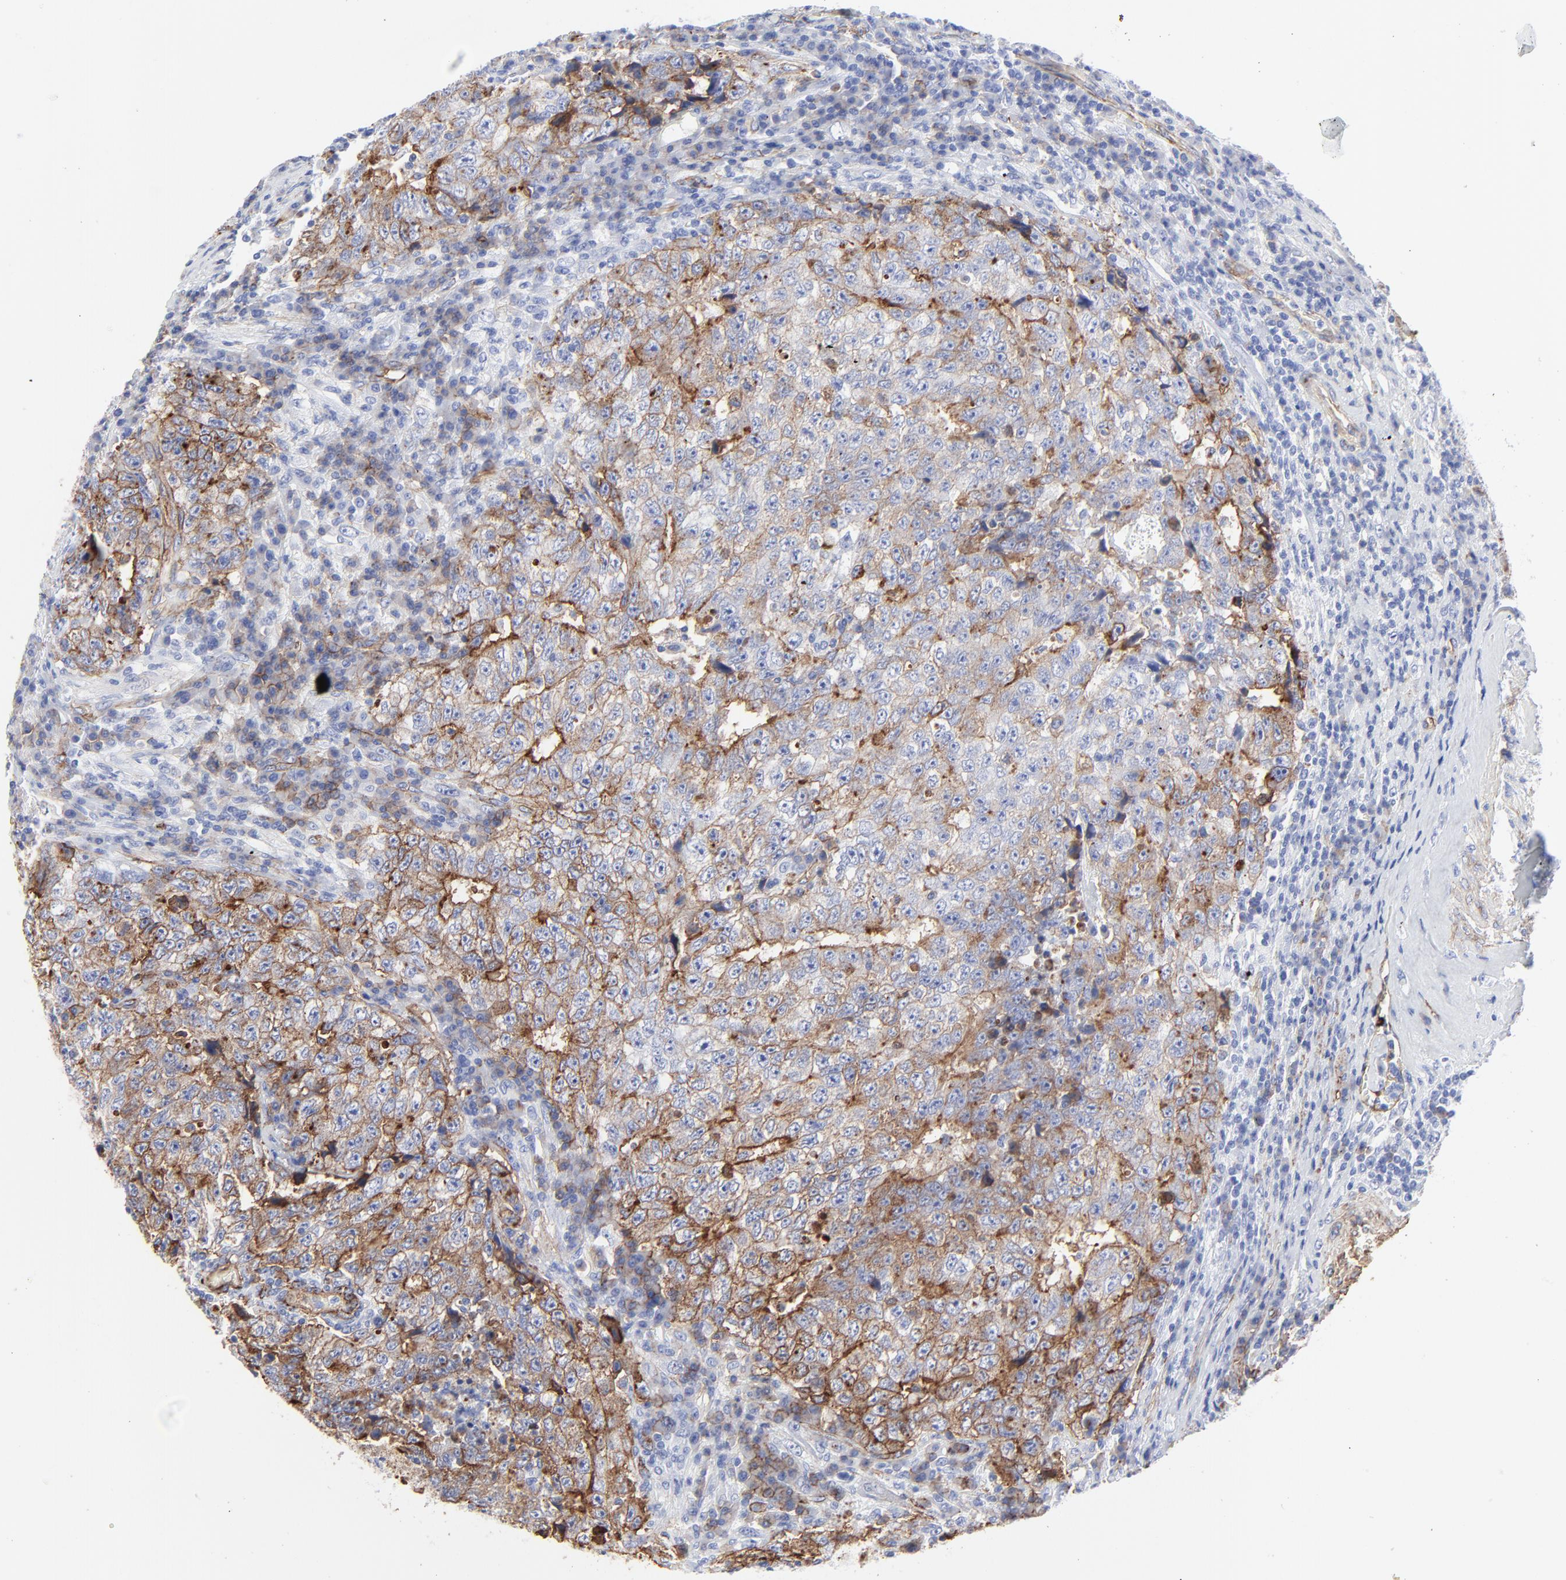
{"staining": {"intensity": "moderate", "quantity": ">75%", "location": "cytoplasmic/membranous"}, "tissue": "testis cancer", "cell_type": "Tumor cells", "image_type": "cancer", "snomed": [{"axis": "morphology", "description": "Necrosis, NOS"}, {"axis": "morphology", "description": "Carcinoma, Embryonal, NOS"}, {"axis": "topography", "description": "Testis"}], "caption": "This image exhibits immunohistochemistry staining of testis embryonal carcinoma, with medium moderate cytoplasmic/membranous staining in approximately >75% of tumor cells.", "gene": "CAV1", "patient": {"sex": "male", "age": 19}}